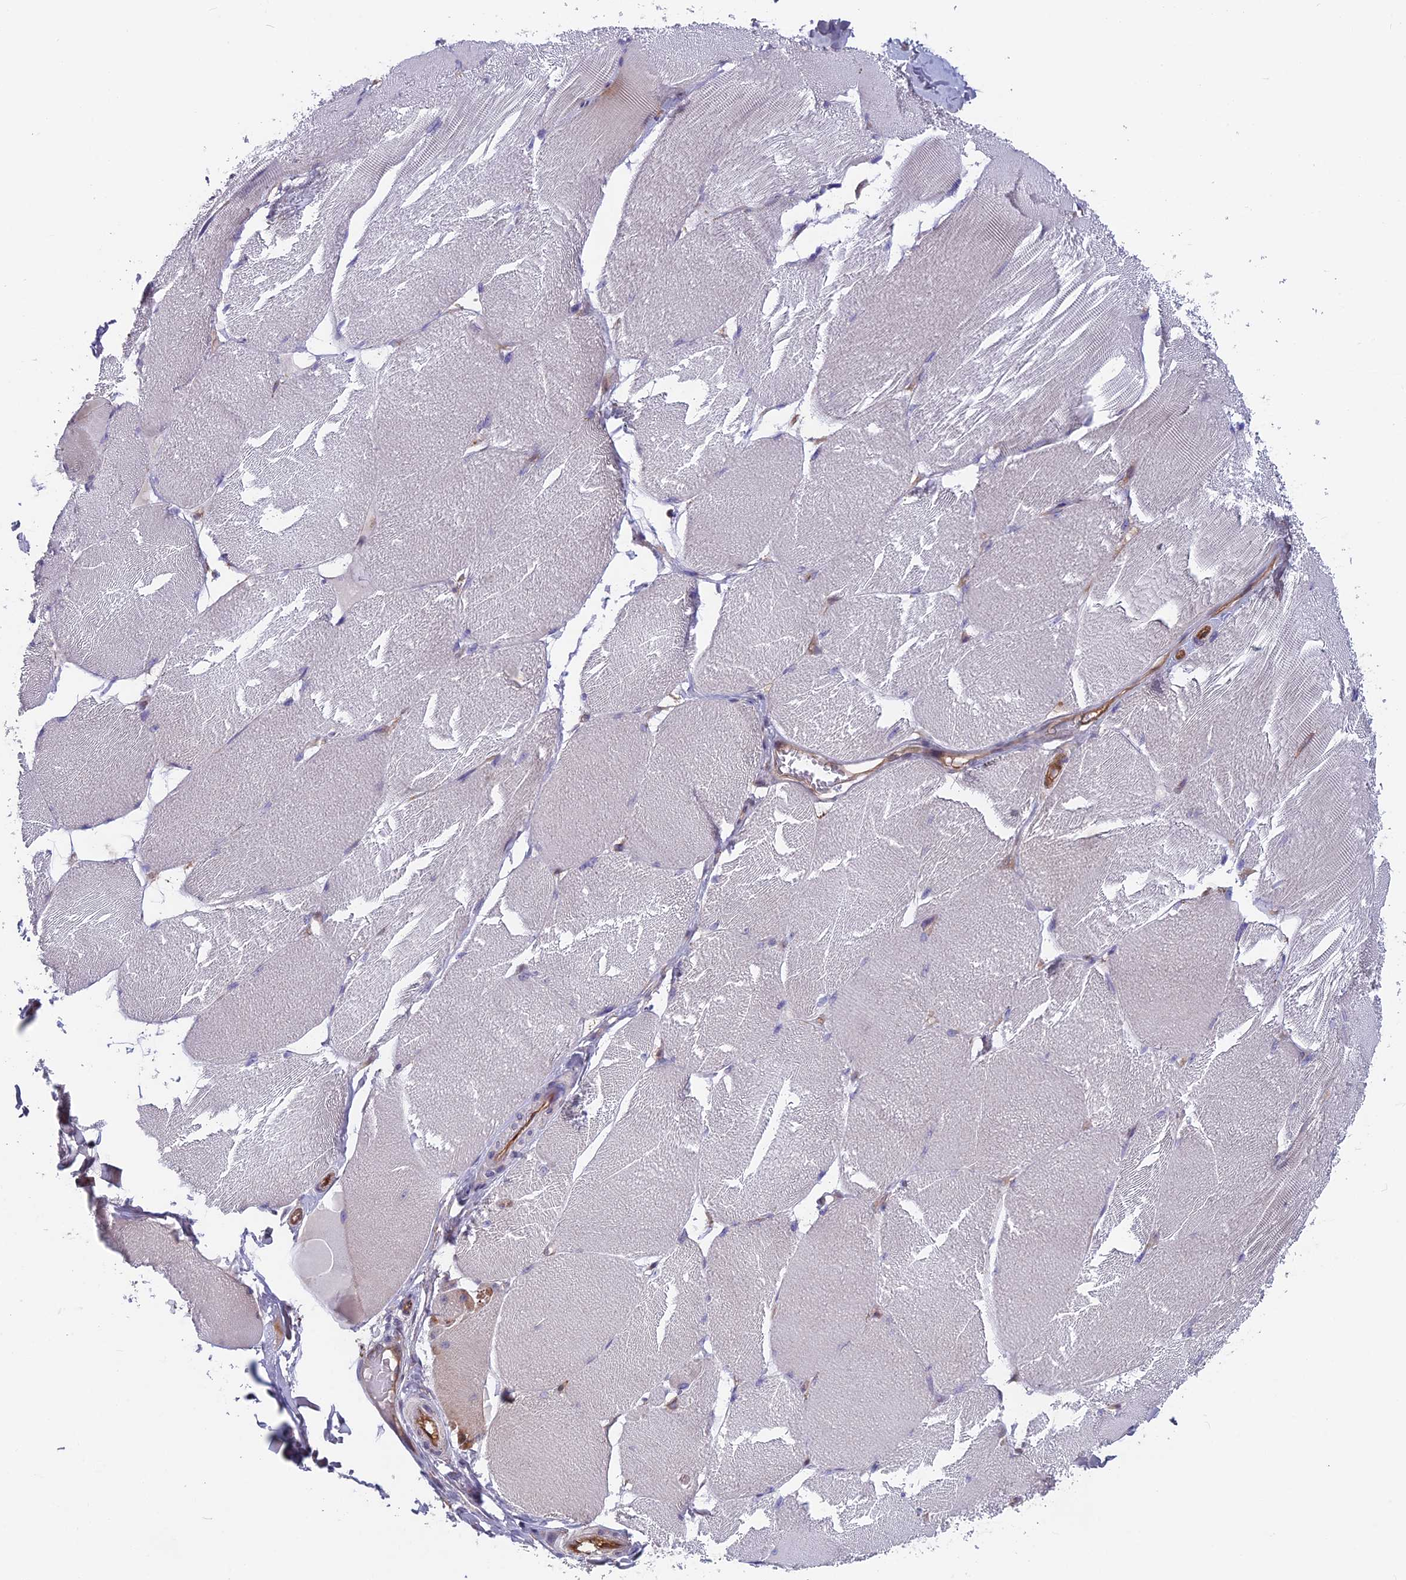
{"staining": {"intensity": "weak", "quantity": "<25%", "location": "cytoplasmic/membranous"}, "tissue": "skeletal muscle", "cell_type": "Myocytes", "image_type": "normal", "snomed": [{"axis": "morphology", "description": "Normal tissue, NOS"}, {"axis": "topography", "description": "Skin"}, {"axis": "topography", "description": "Skeletal muscle"}], "caption": "High magnification brightfield microscopy of benign skeletal muscle stained with DAB (brown) and counterstained with hematoxylin (blue): myocytes show no significant positivity. The staining was performed using DAB to visualize the protein expression in brown, while the nuclei were stained in blue with hematoxylin (Magnification: 20x).", "gene": "MAST2", "patient": {"sex": "male", "age": 83}}